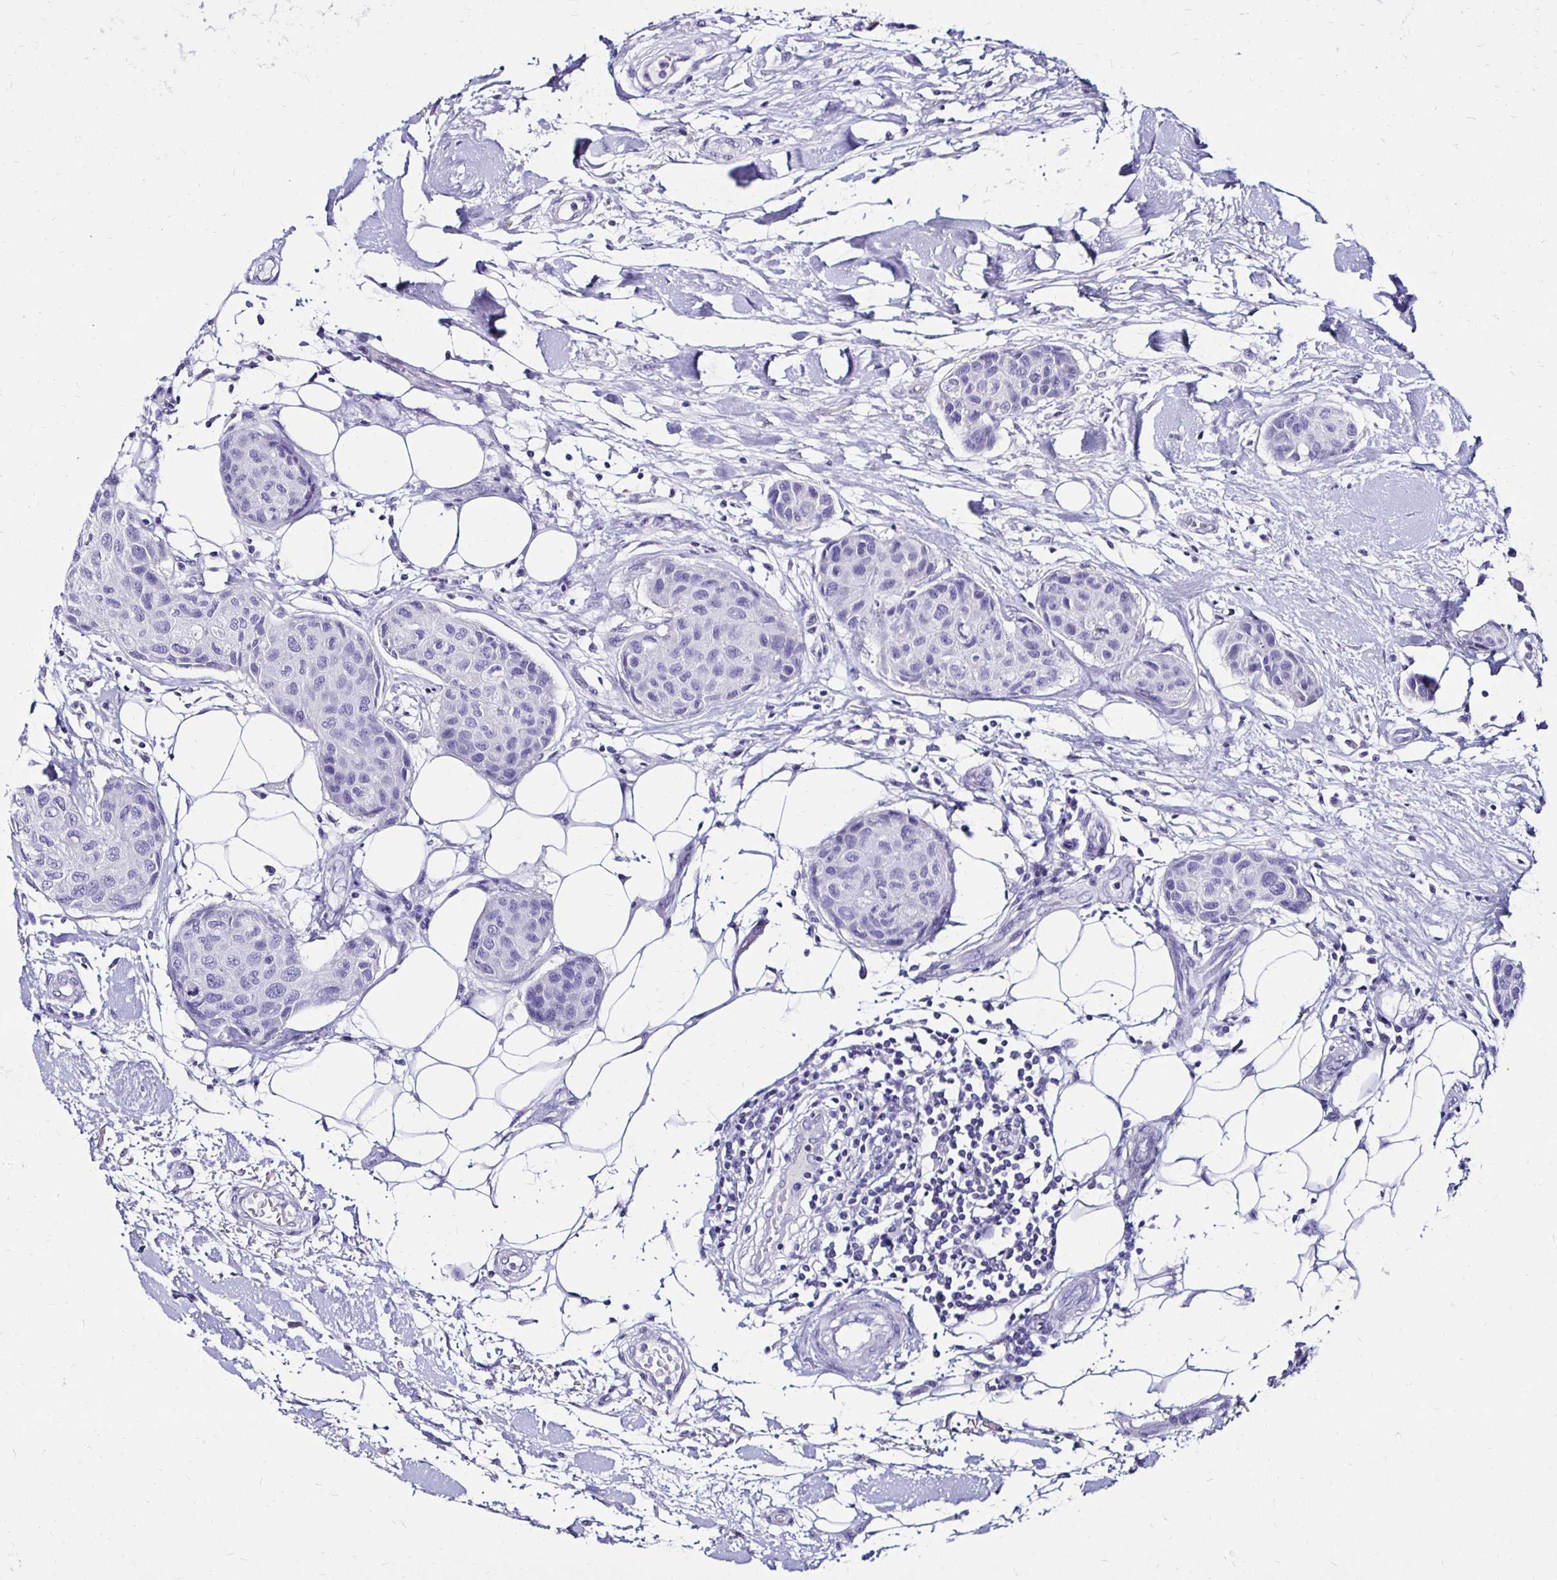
{"staining": {"intensity": "negative", "quantity": "none", "location": "none"}, "tissue": "breast cancer", "cell_type": "Tumor cells", "image_type": "cancer", "snomed": [{"axis": "morphology", "description": "Duct carcinoma"}, {"axis": "topography", "description": "Breast"}, {"axis": "topography", "description": "Lymph node"}], "caption": "Immunohistochemistry (IHC) image of breast cancer stained for a protein (brown), which displays no staining in tumor cells.", "gene": "KCNT1", "patient": {"sex": "female", "age": 80}}